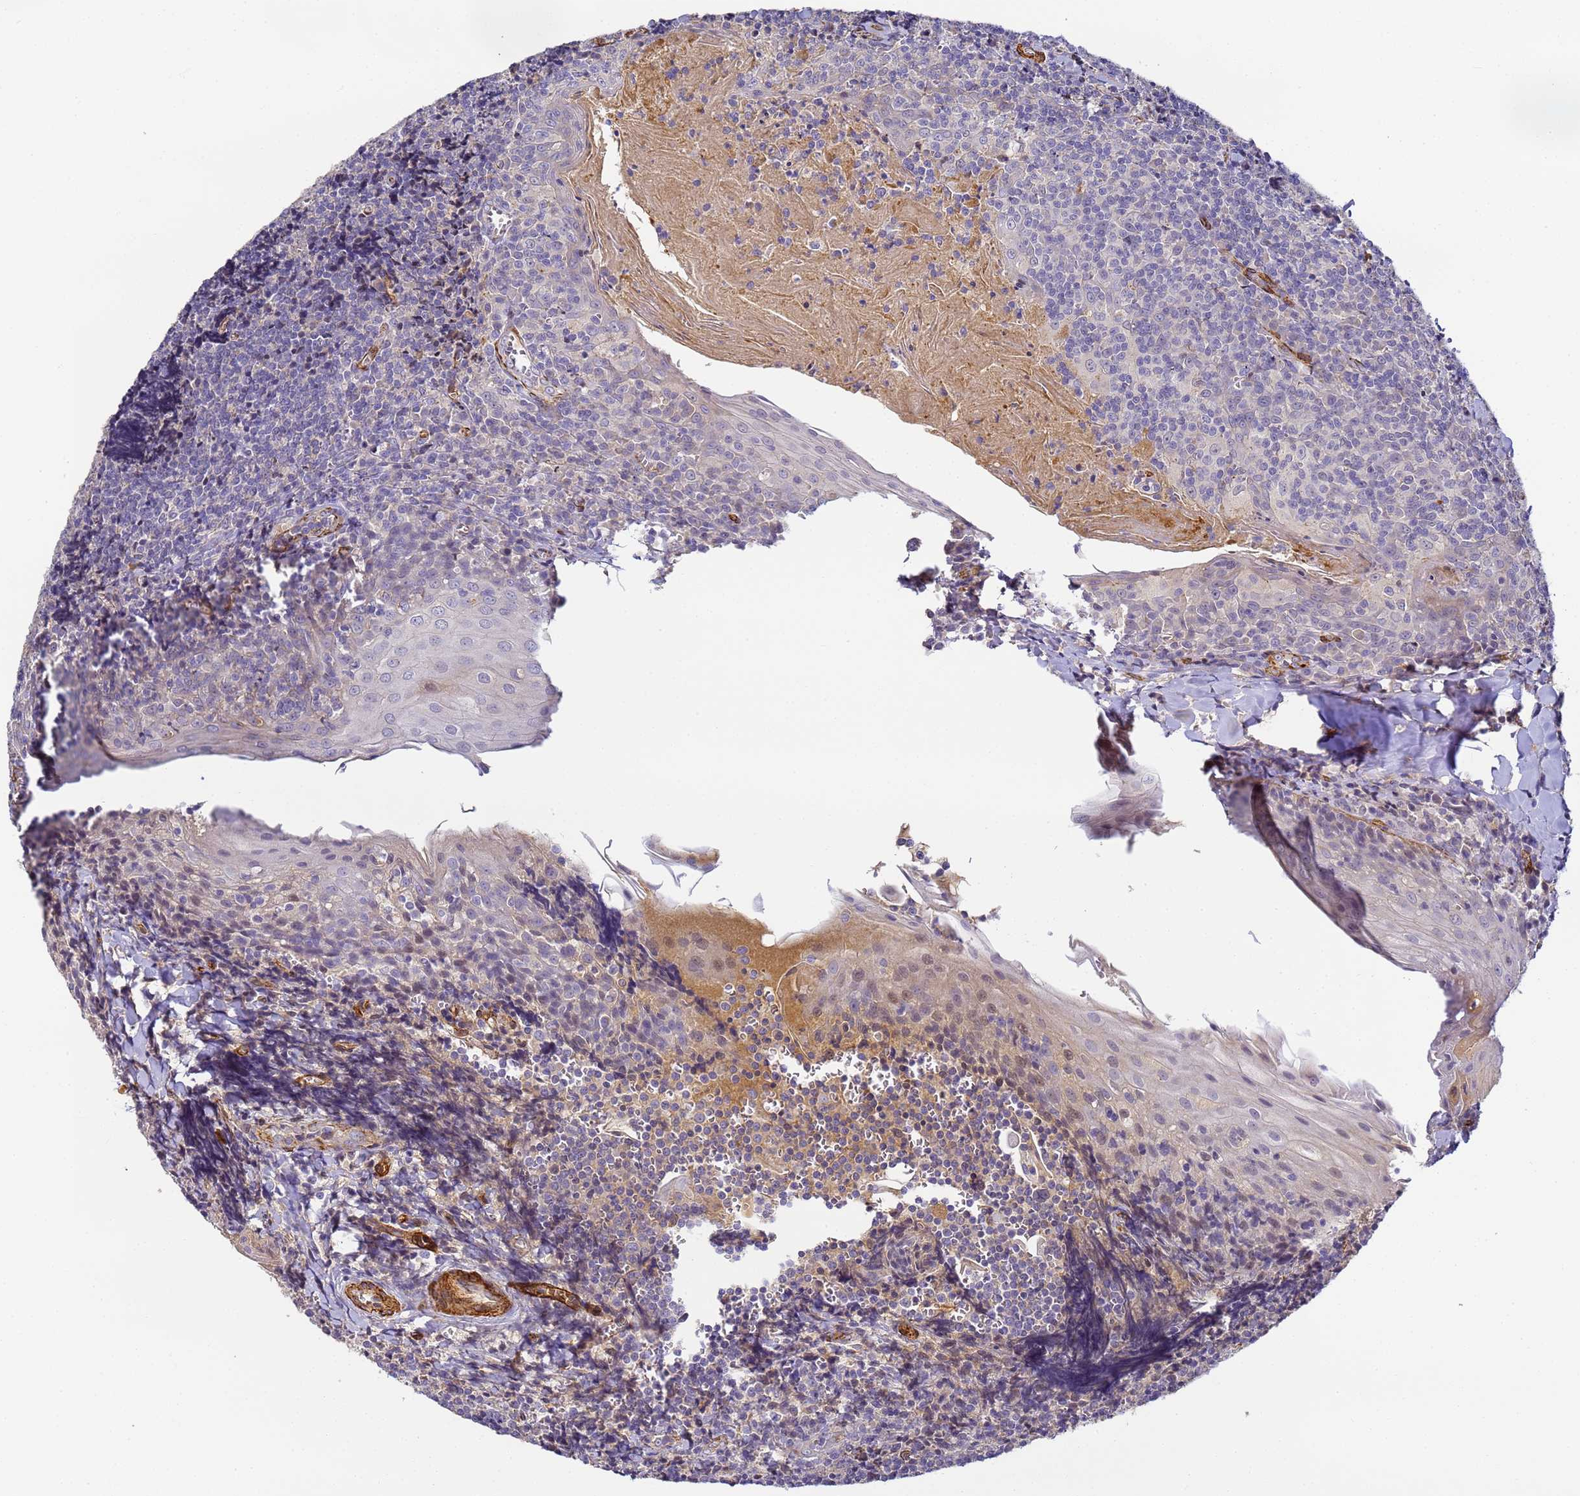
{"staining": {"intensity": "negative", "quantity": "none", "location": "none"}, "tissue": "tonsil", "cell_type": "Germinal center cells", "image_type": "normal", "snomed": [{"axis": "morphology", "description": "Normal tissue, NOS"}, {"axis": "topography", "description": "Tonsil"}], "caption": "Immunohistochemistry (IHC) image of benign tonsil: tonsil stained with DAB exhibits no significant protein staining in germinal center cells.", "gene": "CFHR1", "patient": {"sex": "male", "age": 27}}